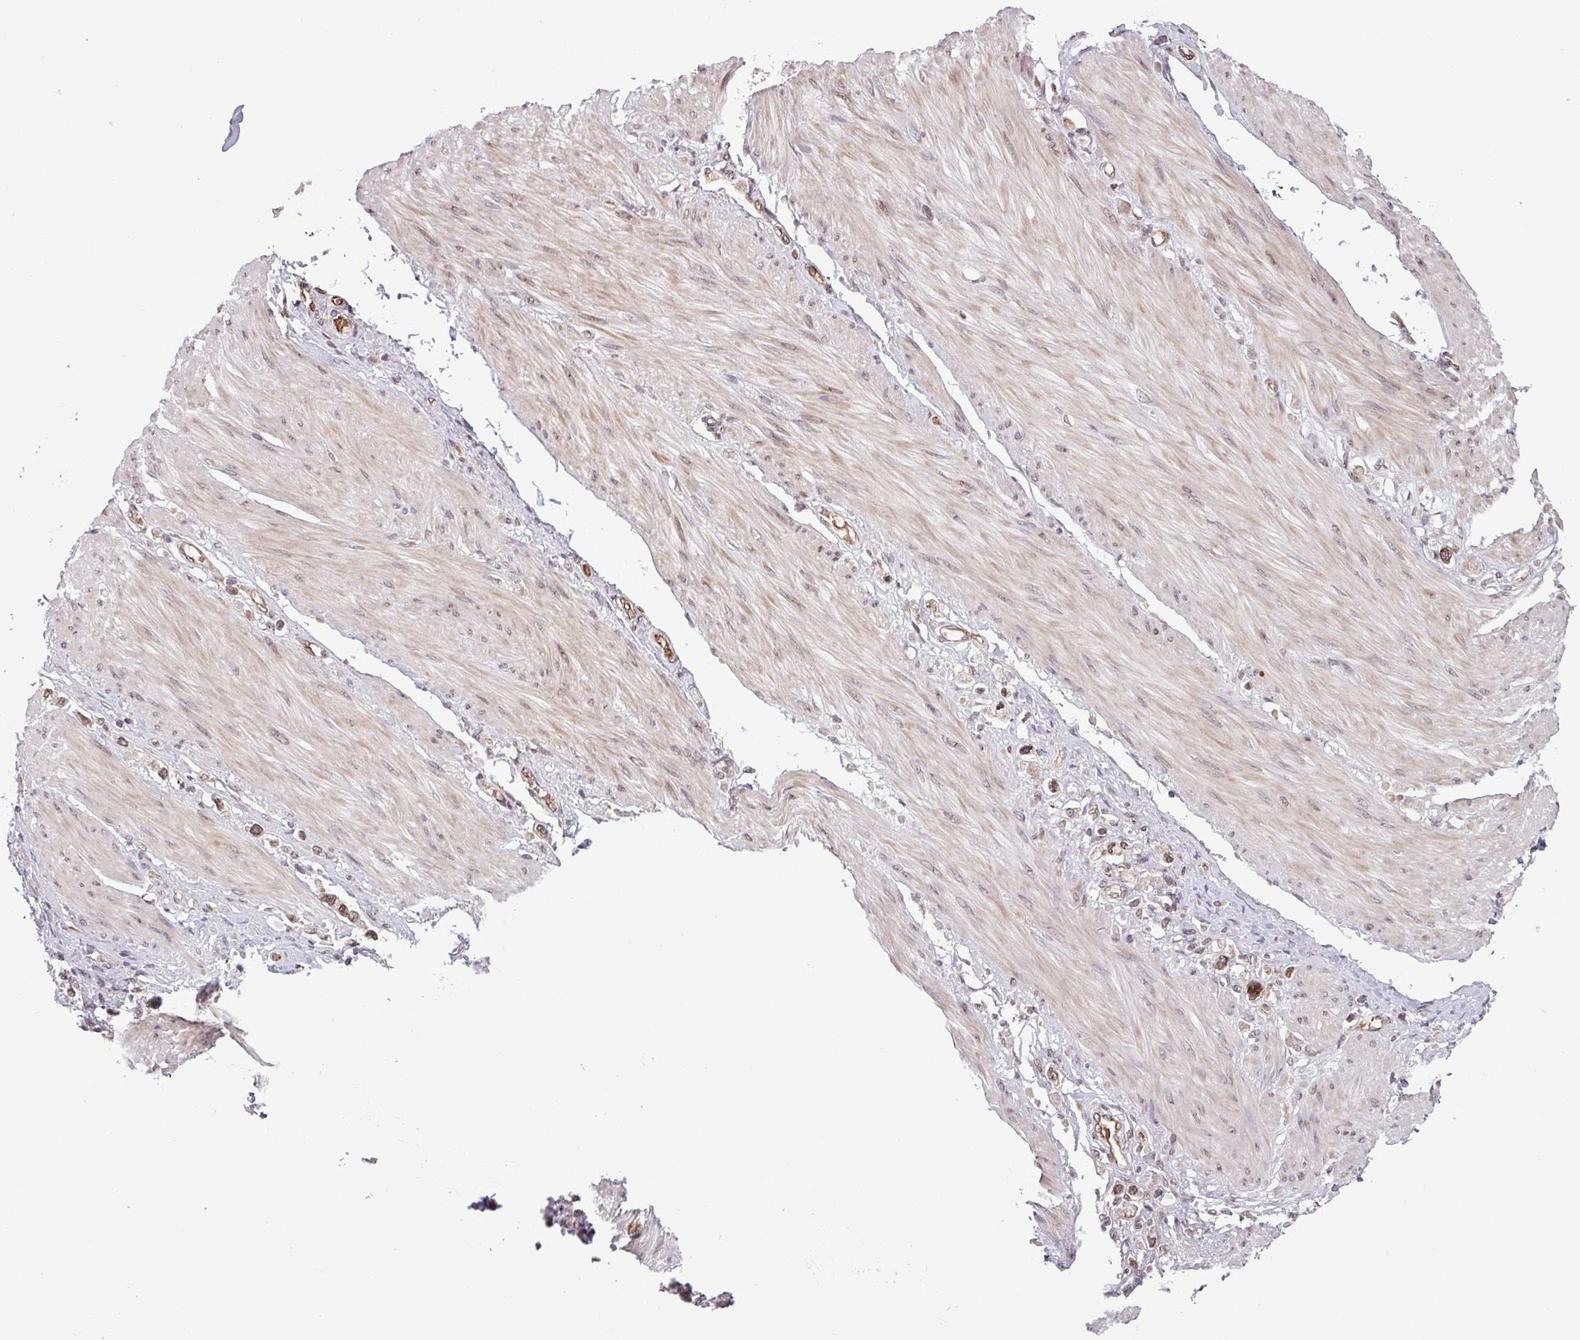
{"staining": {"intensity": "weak", "quantity": "25%-75%", "location": "nuclear"}, "tissue": "stomach cancer", "cell_type": "Tumor cells", "image_type": "cancer", "snomed": [{"axis": "morphology", "description": "Adenocarcinoma, NOS"}, {"axis": "topography", "description": "Stomach"}], "caption": "Stomach cancer stained for a protein demonstrates weak nuclear positivity in tumor cells. (brown staining indicates protein expression, while blue staining denotes nuclei).", "gene": "RBM4B", "patient": {"sex": "female", "age": 65}}